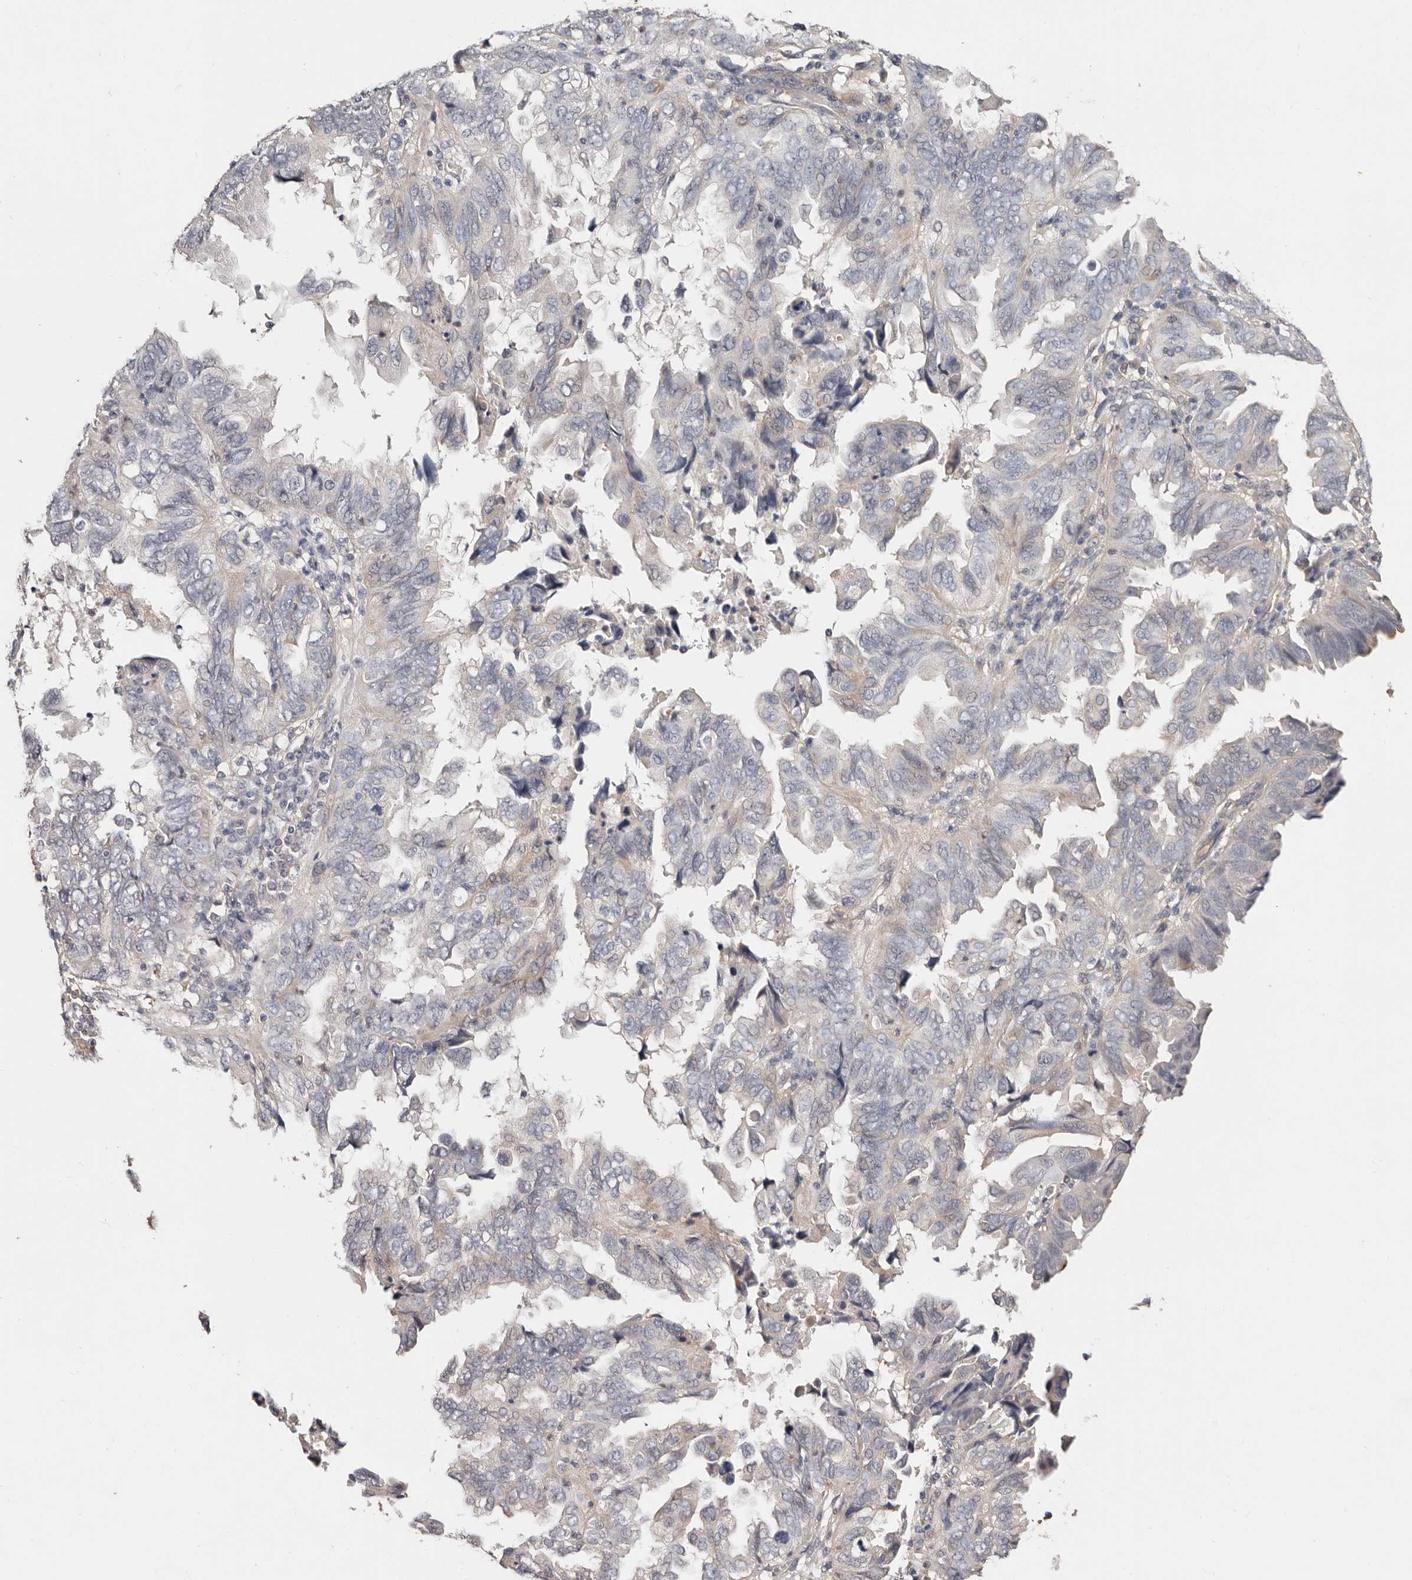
{"staining": {"intensity": "negative", "quantity": "none", "location": "none"}, "tissue": "endometrial cancer", "cell_type": "Tumor cells", "image_type": "cancer", "snomed": [{"axis": "morphology", "description": "Adenocarcinoma, NOS"}, {"axis": "topography", "description": "Uterus"}], "caption": "This is a image of IHC staining of adenocarcinoma (endometrial), which shows no positivity in tumor cells.", "gene": "THBS3", "patient": {"sex": "female", "age": 77}}